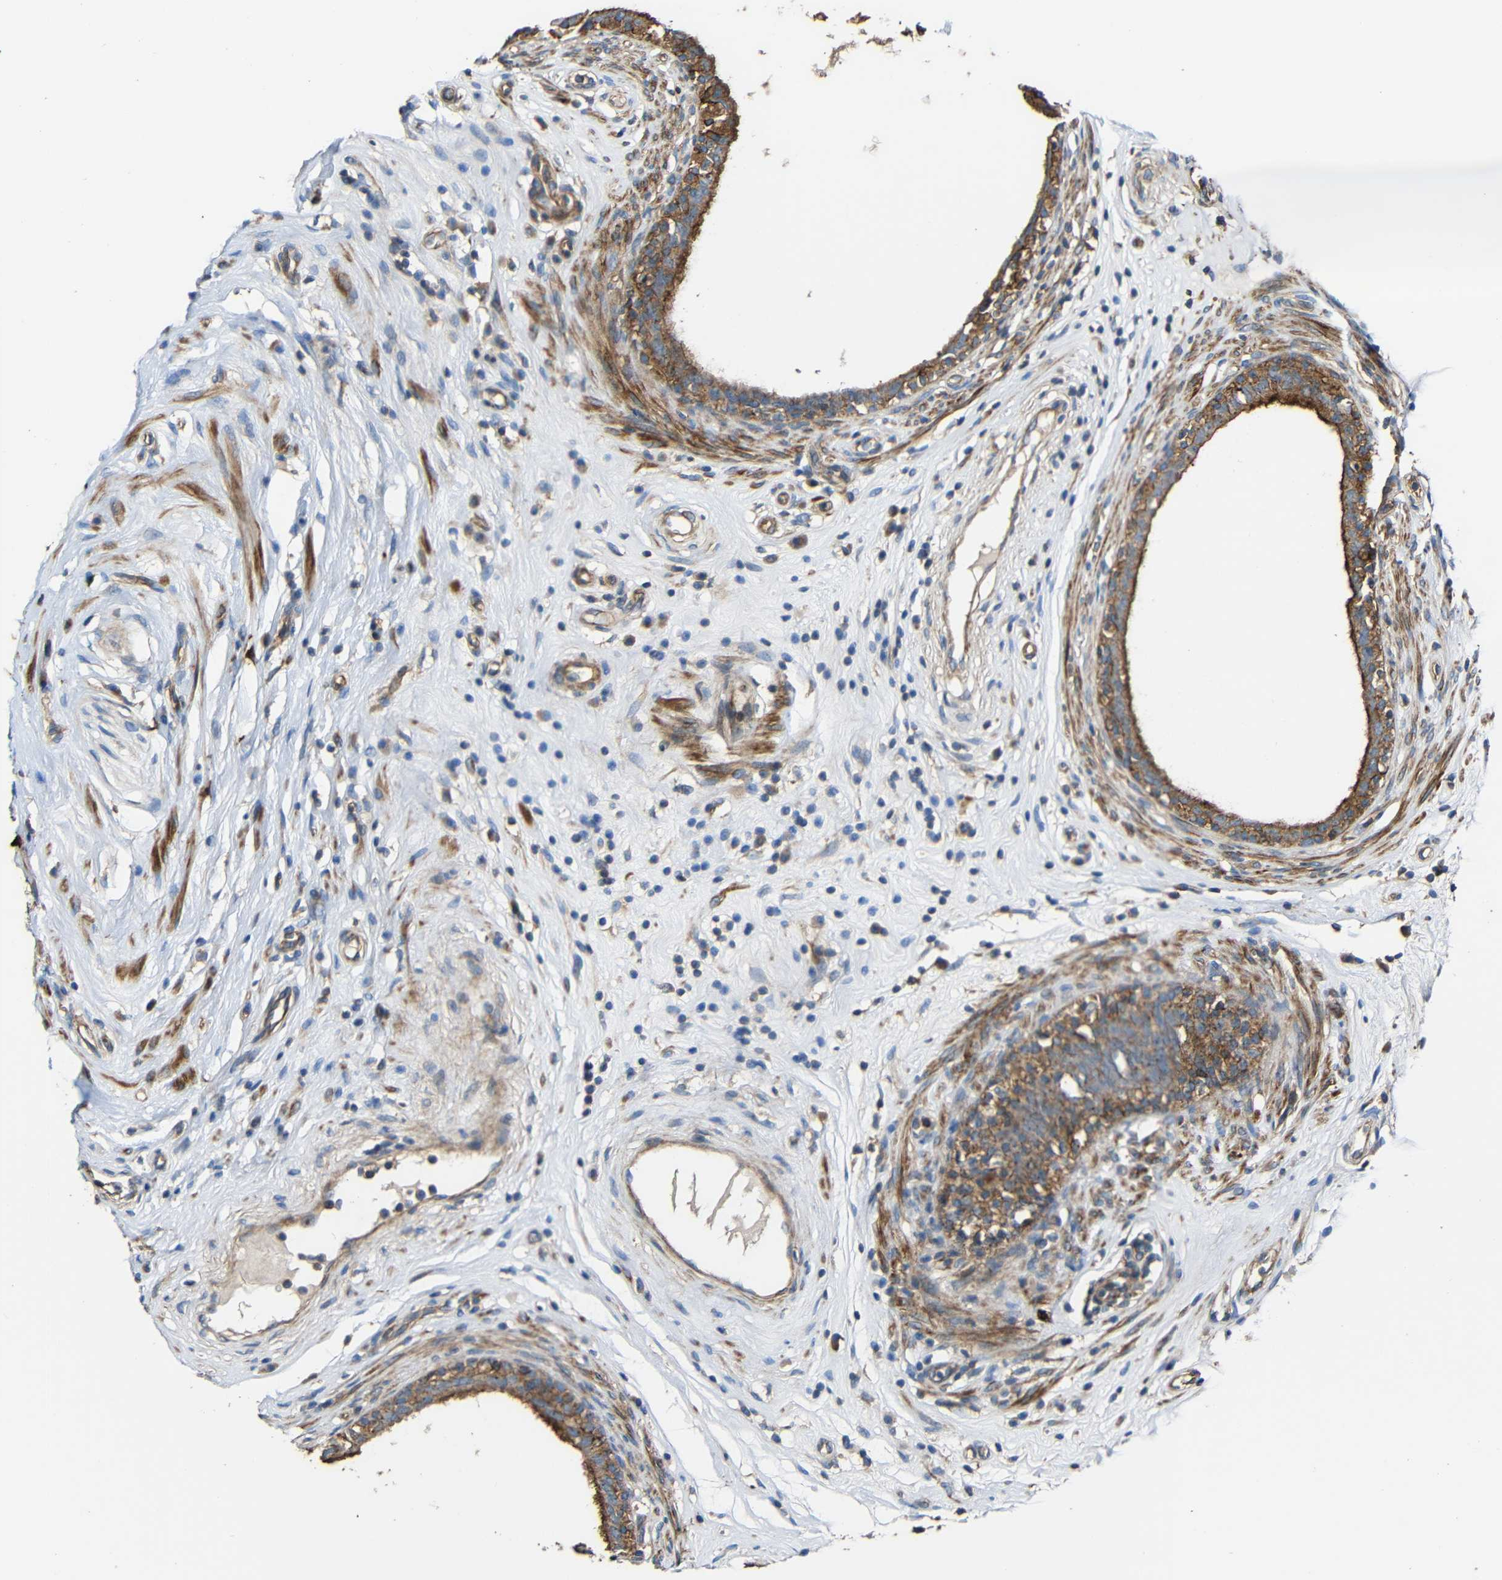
{"staining": {"intensity": "moderate", "quantity": ">75%", "location": "cytoplasmic/membranous"}, "tissue": "epididymis", "cell_type": "Glandular cells", "image_type": "normal", "snomed": [{"axis": "morphology", "description": "Normal tissue, NOS"}, {"axis": "morphology", "description": "Inflammation, NOS"}, {"axis": "topography", "description": "Epididymis"}], "caption": "Protein positivity by IHC demonstrates moderate cytoplasmic/membranous positivity in about >75% of glandular cells in unremarkable epididymis. The staining was performed using DAB (3,3'-diaminobenzidine) to visualize the protein expression in brown, while the nuclei were stained in blue with hematoxylin (Magnification: 20x).", "gene": "RHOT2", "patient": {"sex": "male", "age": 84}}